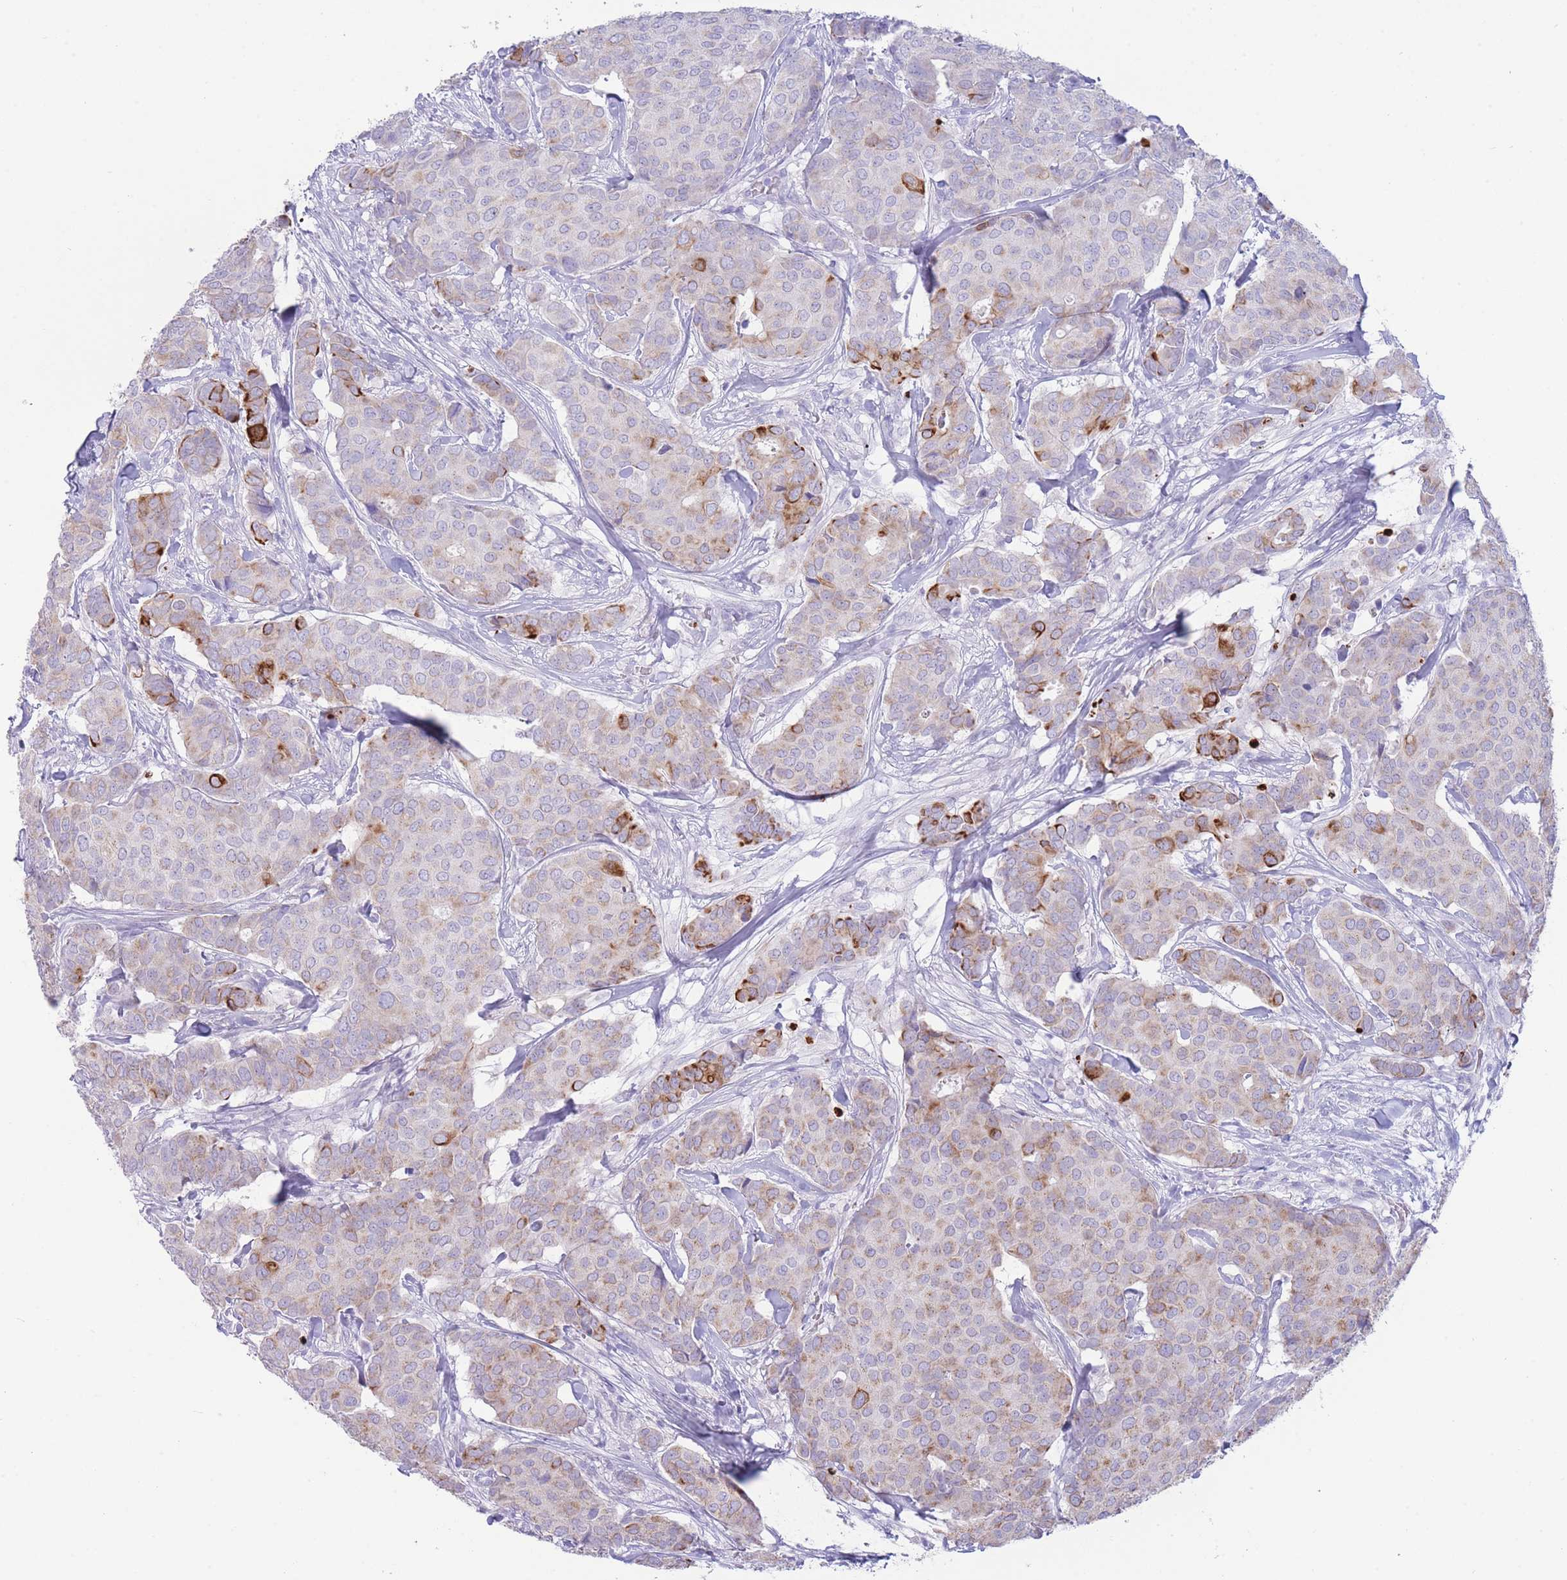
{"staining": {"intensity": "strong", "quantity": "<25%", "location": "cytoplasmic/membranous"}, "tissue": "breast cancer", "cell_type": "Tumor cells", "image_type": "cancer", "snomed": [{"axis": "morphology", "description": "Duct carcinoma"}, {"axis": "topography", "description": "Breast"}], "caption": "The histopathology image exhibits immunohistochemical staining of infiltrating ductal carcinoma (breast). There is strong cytoplasmic/membranous expression is seen in about <25% of tumor cells.", "gene": "VWA8", "patient": {"sex": "female", "age": 75}}